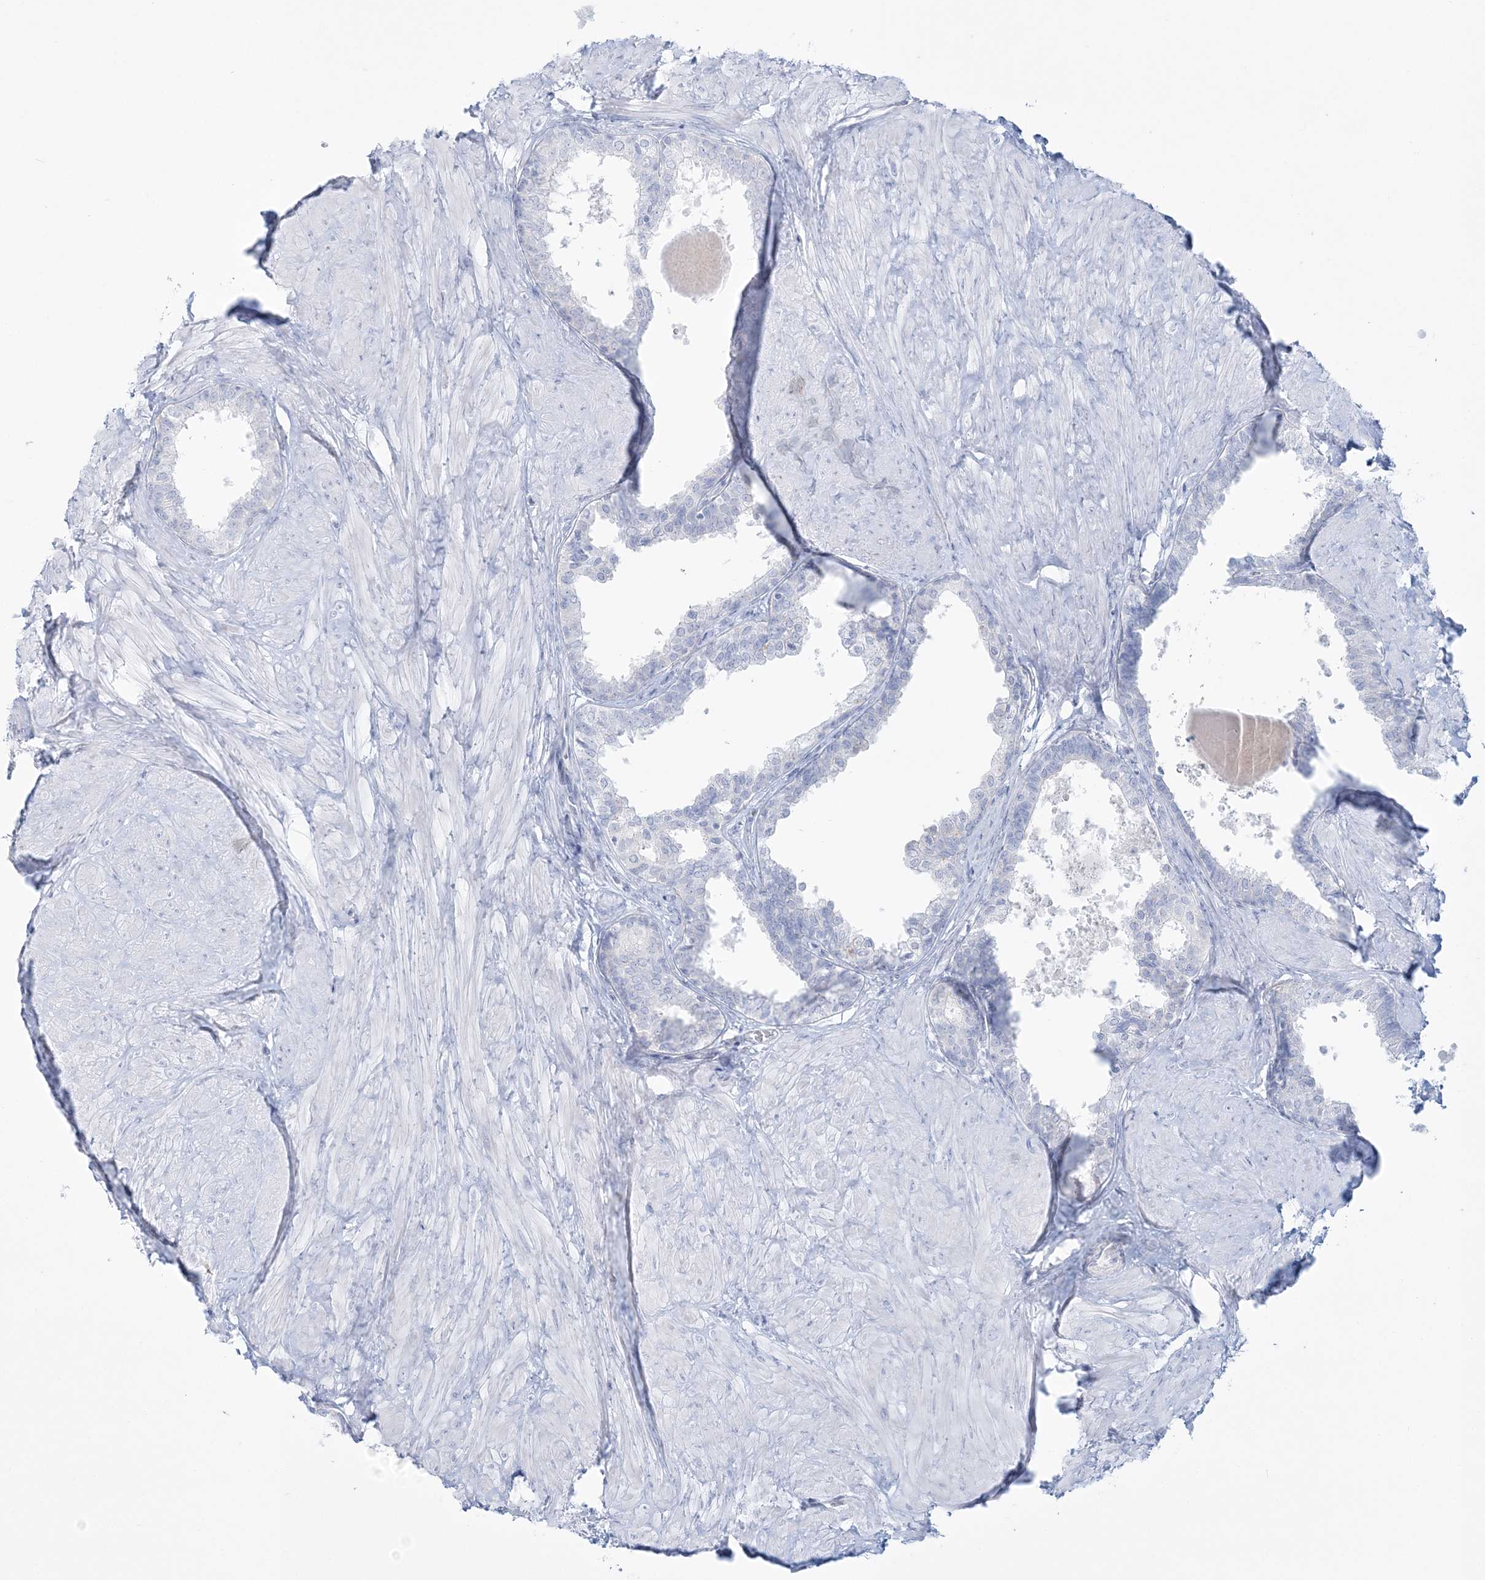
{"staining": {"intensity": "negative", "quantity": "none", "location": "none"}, "tissue": "prostate", "cell_type": "Glandular cells", "image_type": "normal", "snomed": [{"axis": "morphology", "description": "Normal tissue, NOS"}, {"axis": "topography", "description": "Prostate"}], "caption": "Immunohistochemistry of unremarkable human prostate reveals no positivity in glandular cells.", "gene": "ADGB", "patient": {"sex": "male", "age": 48}}